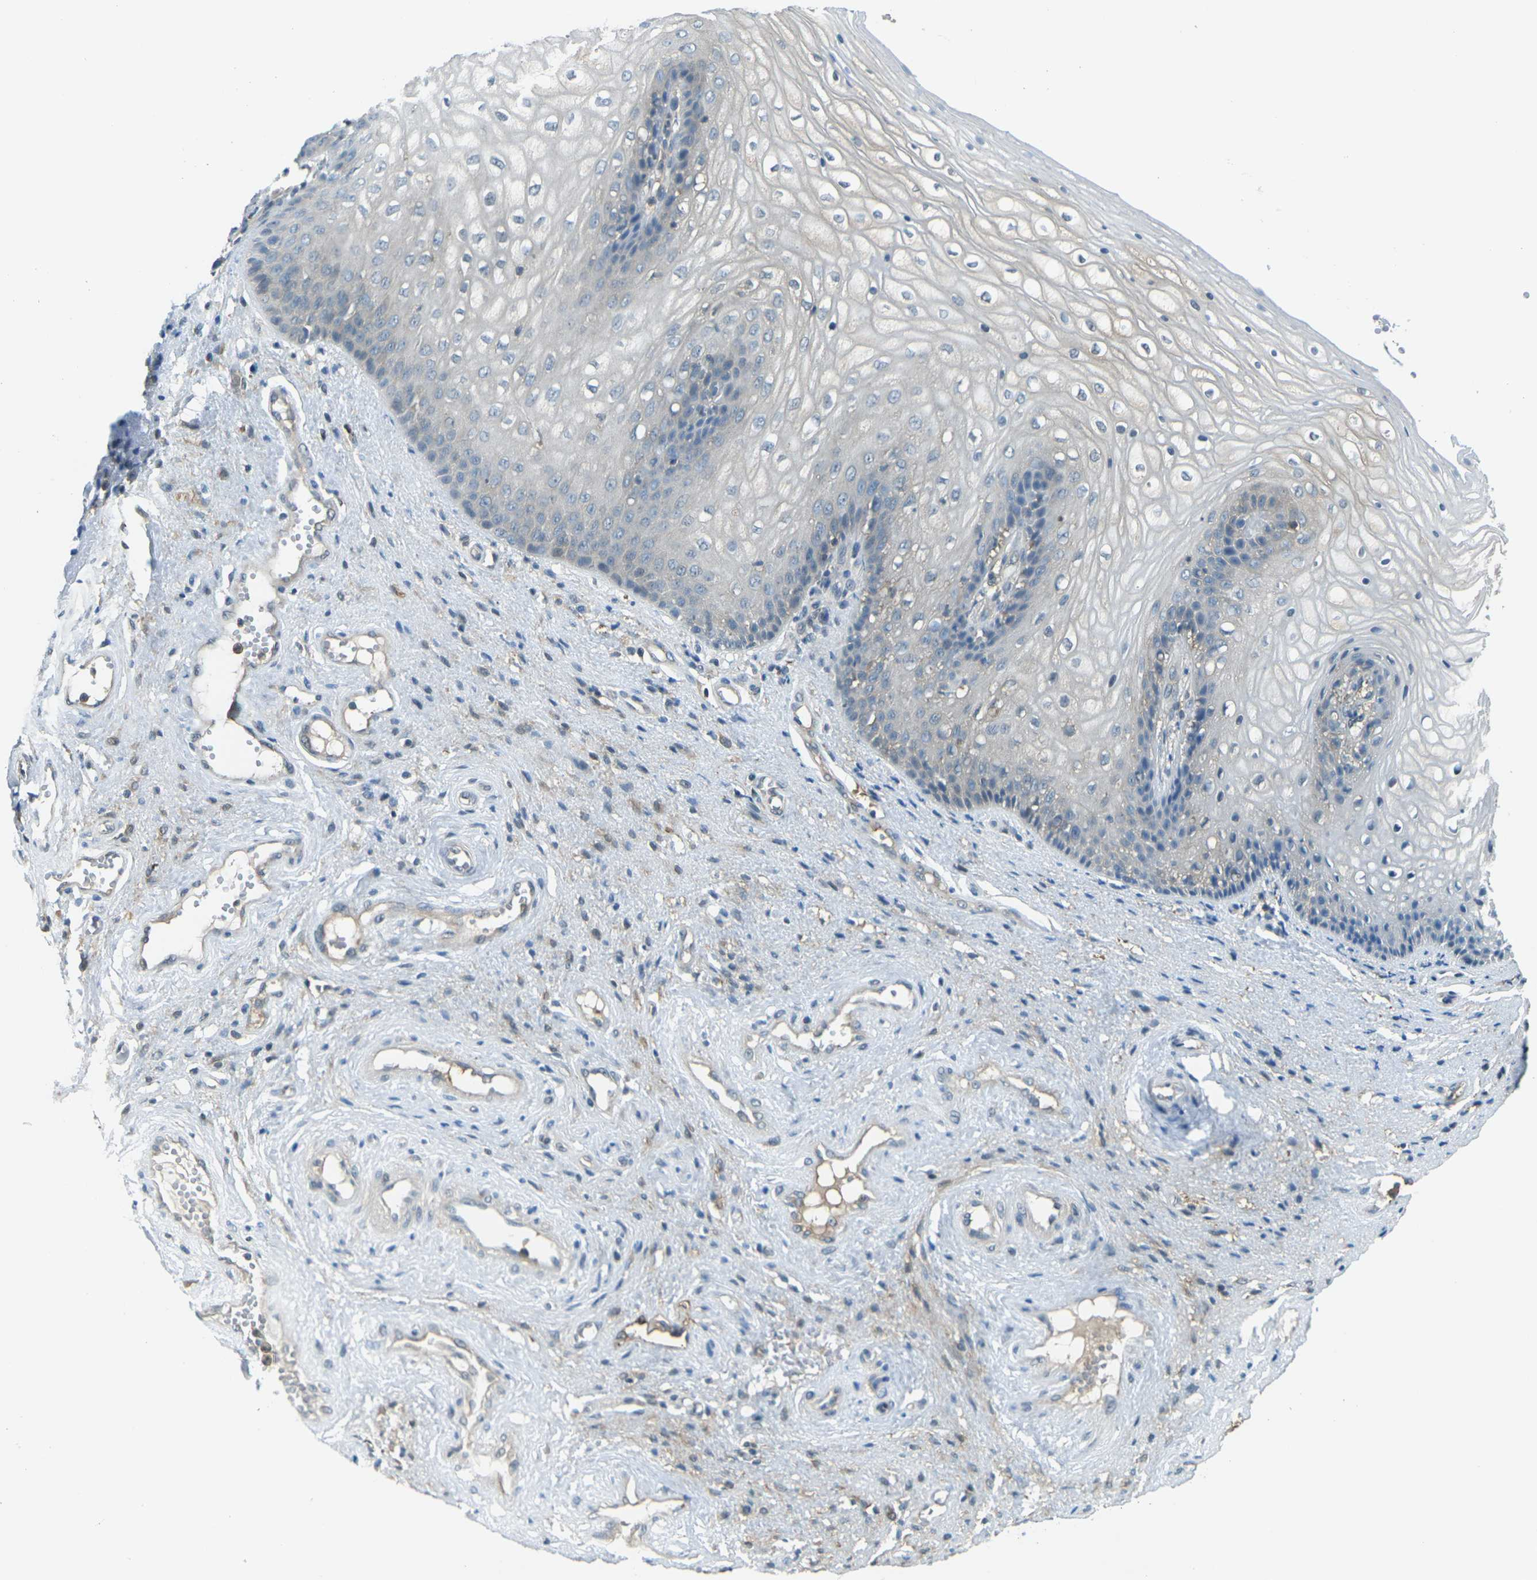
{"staining": {"intensity": "negative", "quantity": "none", "location": "none"}, "tissue": "vagina", "cell_type": "Squamous epithelial cells", "image_type": "normal", "snomed": [{"axis": "morphology", "description": "Normal tissue, NOS"}, {"axis": "topography", "description": "Vagina"}], "caption": "There is no significant staining in squamous epithelial cells of vagina. Brightfield microscopy of IHC stained with DAB (3,3'-diaminobenzidine) (brown) and hematoxylin (blue), captured at high magnification.", "gene": "PIEZO2", "patient": {"sex": "female", "age": 34}}